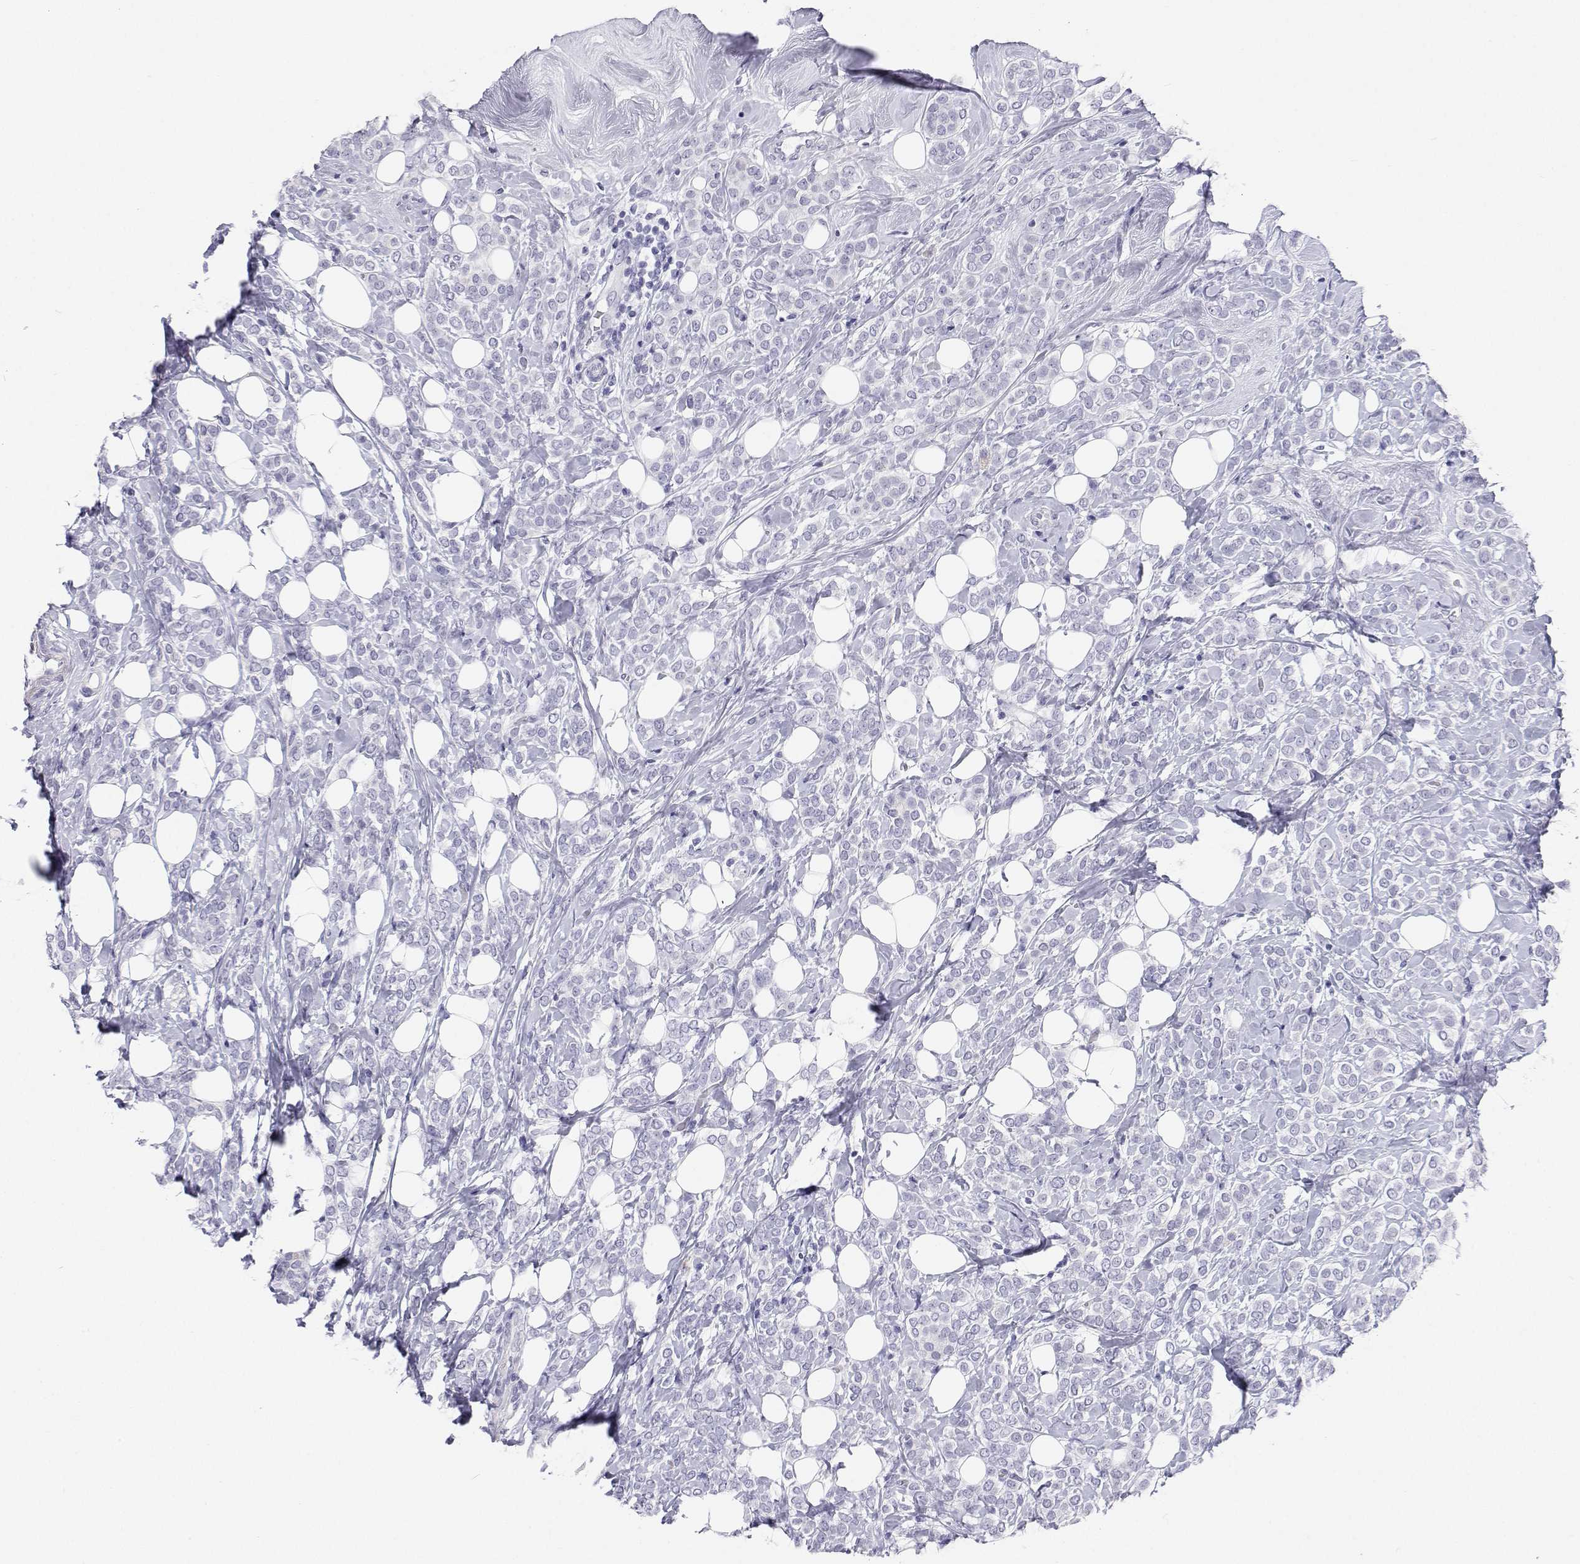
{"staining": {"intensity": "negative", "quantity": "none", "location": "none"}, "tissue": "breast cancer", "cell_type": "Tumor cells", "image_type": "cancer", "snomed": [{"axis": "morphology", "description": "Lobular carcinoma"}, {"axis": "topography", "description": "Breast"}], "caption": "An immunohistochemistry photomicrograph of lobular carcinoma (breast) is shown. There is no staining in tumor cells of lobular carcinoma (breast). (DAB immunohistochemistry with hematoxylin counter stain).", "gene": "BHMT", "patient": {"sex": "female", "age": 49}}